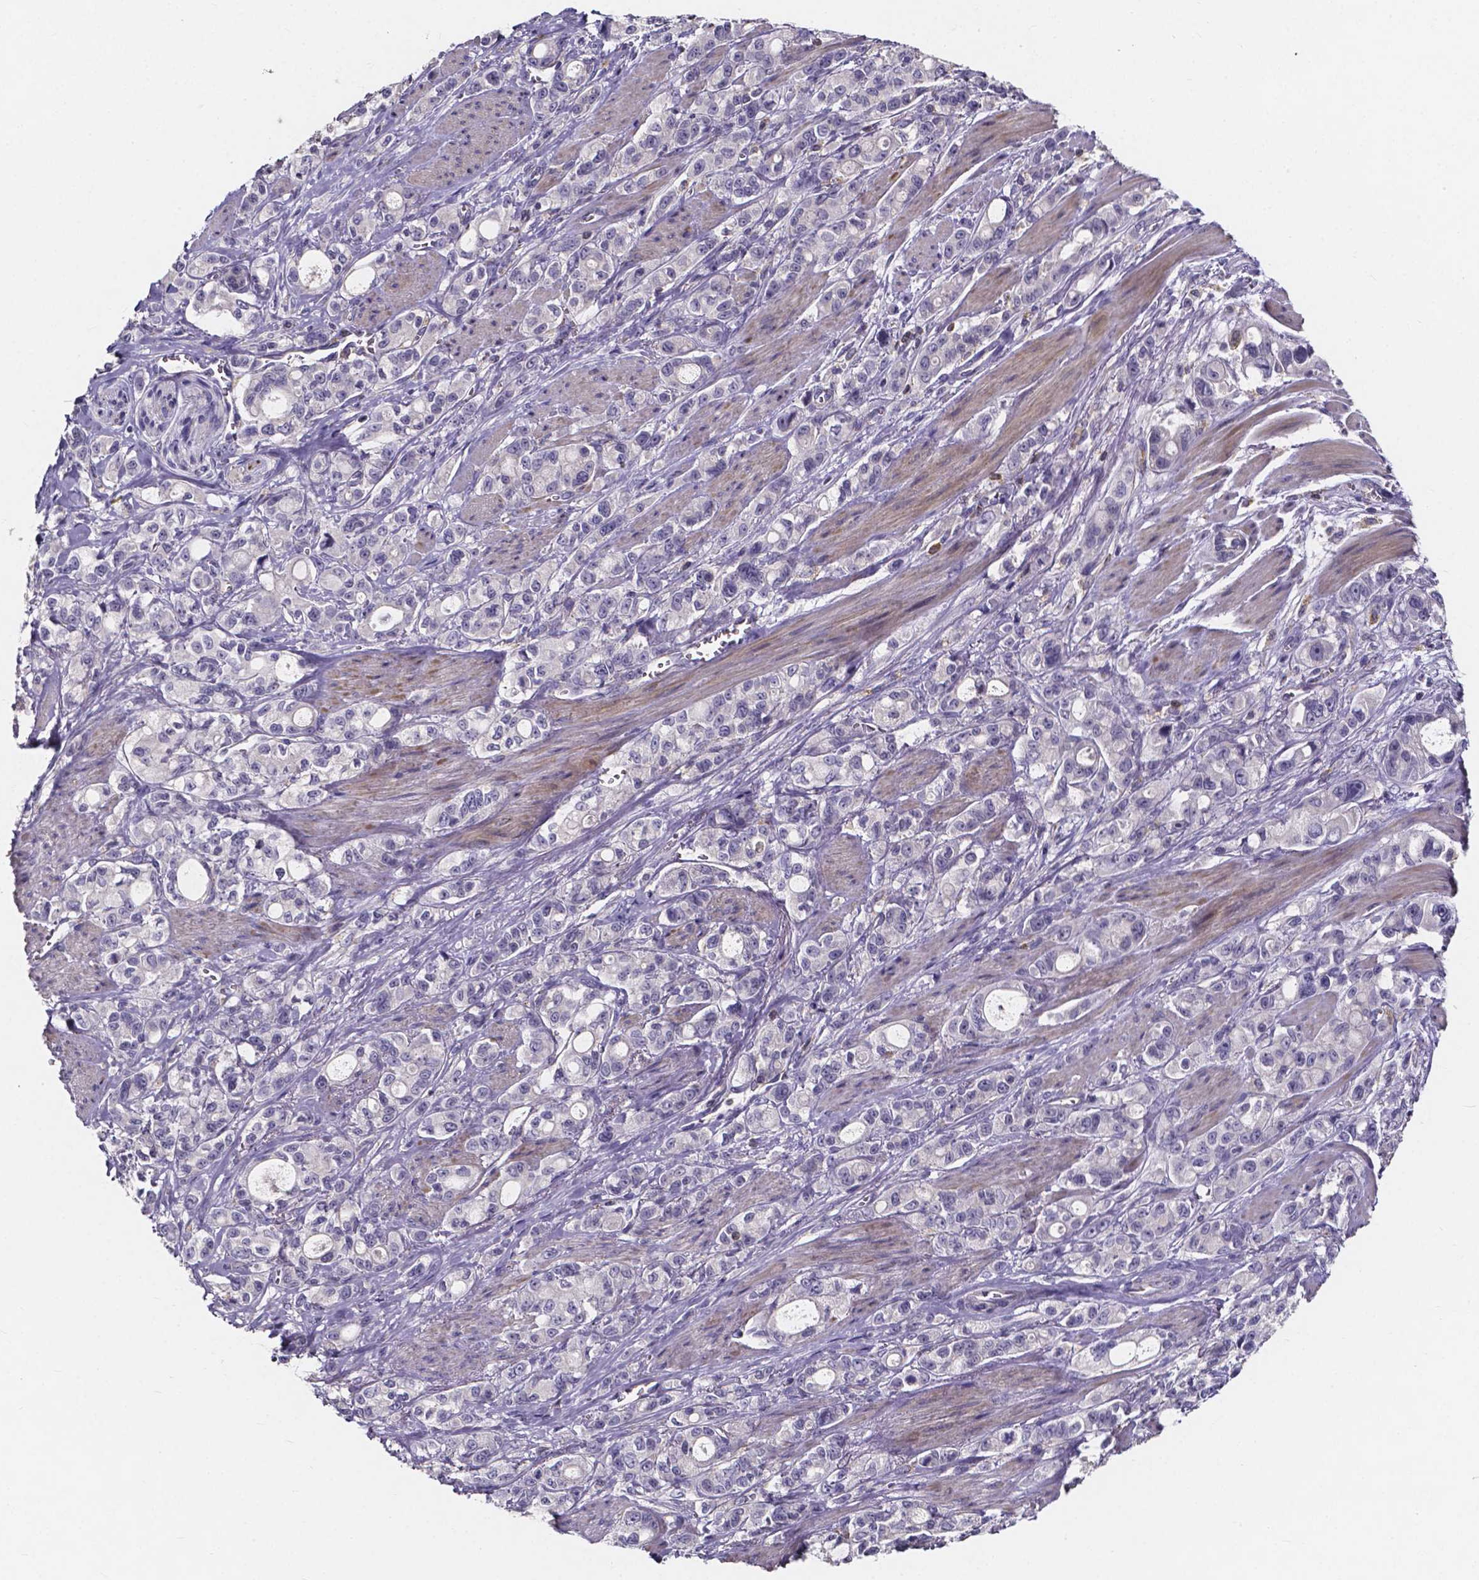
{"staining": {"intensity": "negative", "quantity": "none", "location": "none"}, "tissue": "stomach cancer", "cell_type": "Tumor cells", "image_type": "cancer", "snomed": [{"axis": "morphology", "description": "Adenocarcinoma, NOS"}, {"axis": "topography", "description": "Stomach"}], "caption": "This is an immunohistochemistry (IHC) photomicrograph of adenocarcinoma (stomach). There is no expression in tumor cells.", "gene": "THEMIS", "patient": {"sex": "male", "age": 63}}